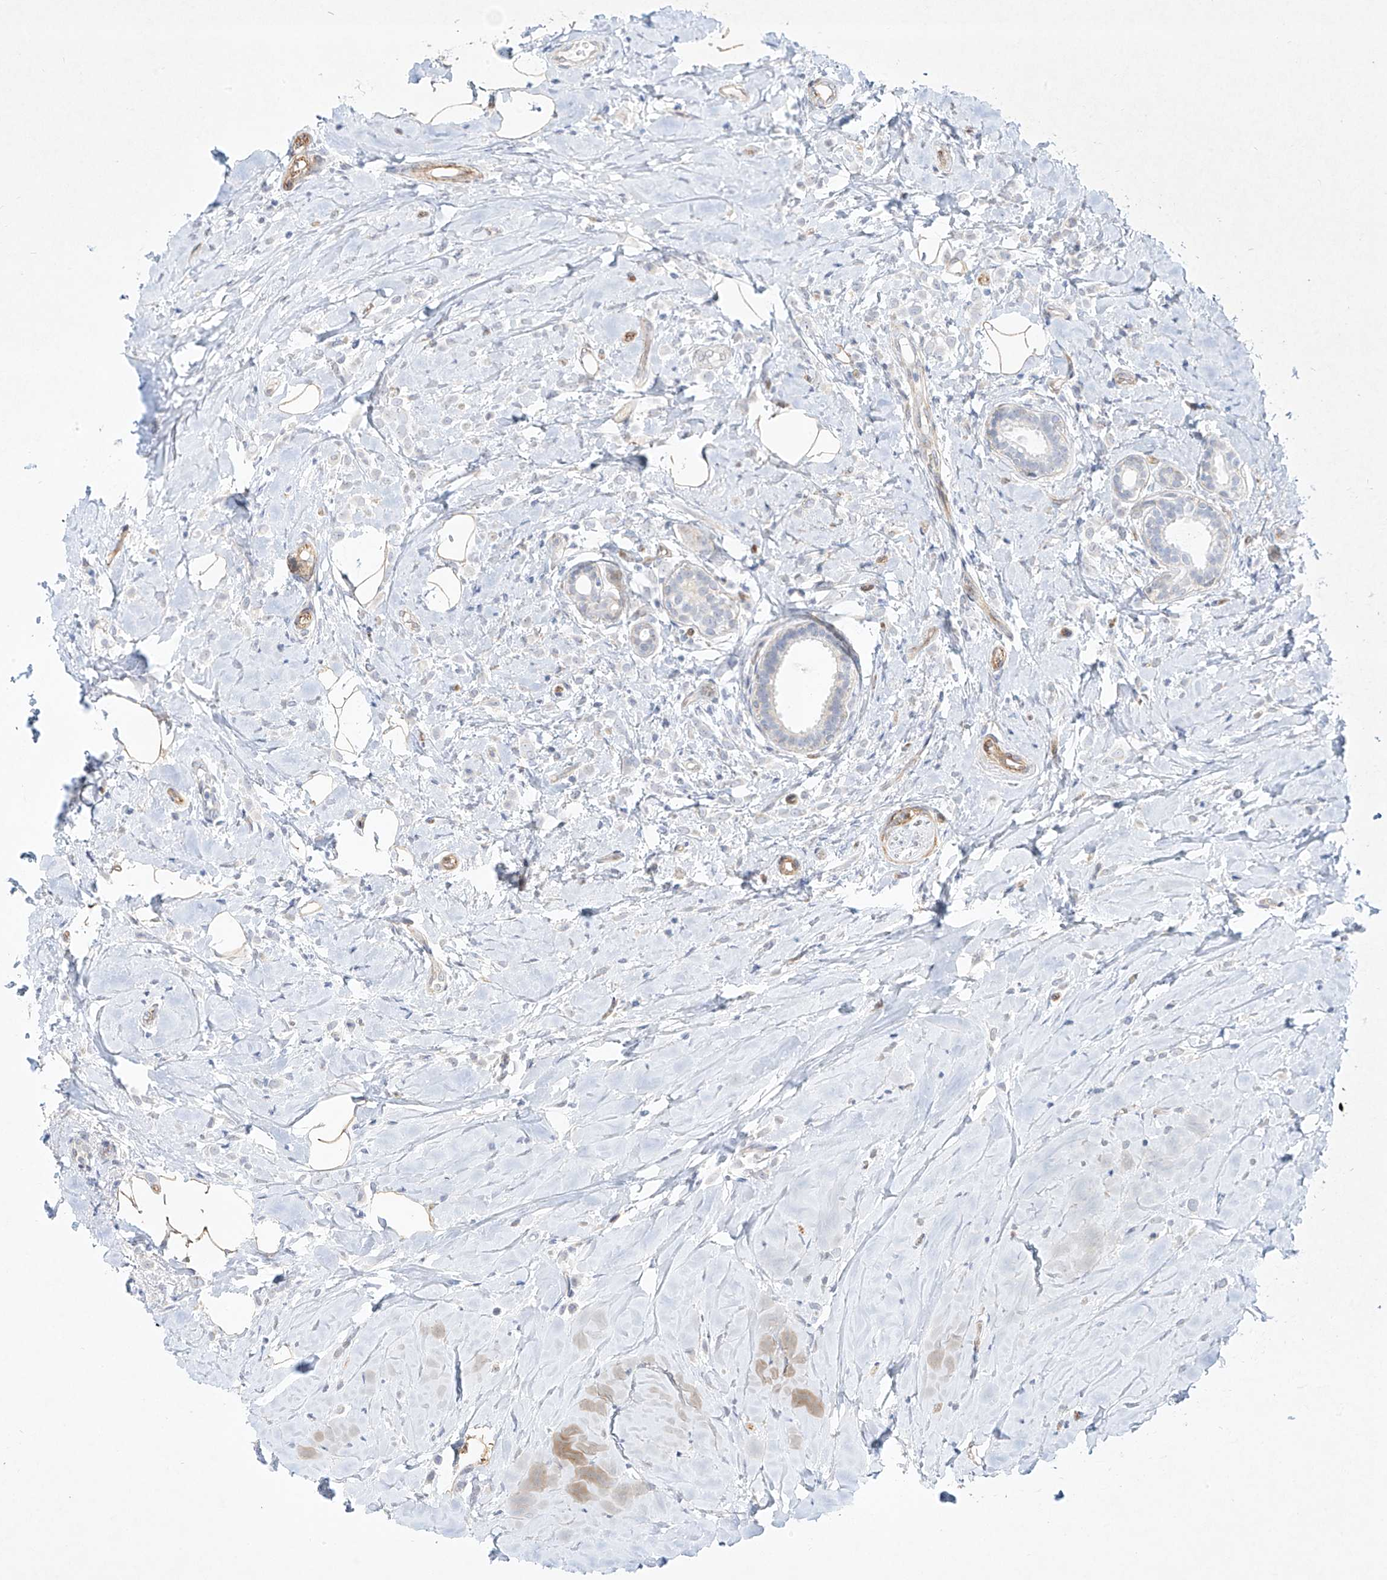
{"staining": {"intensity": "negative", "quantity": "none", "location": "none"}, "tissue": "breast cancer", "cell_type": "Tumor cells", "image_type": "cancer", "snomed": [{"axis": "morphology", "description": "Lobular carcinoma"}, {"axis": "topography", "description": "Breast"}], "caption": "Tumor cells show no significant expression in breast lobular carcinoma. The staining was performed using DAB (3,3'-diaminobenzidine) to visualize the protein expression in brown, while the nuclei were stained in blue with hematoxylin (Magnification: 20x).", "gene": "REEP2", "patient": {"sex": "female", "age": 47}}